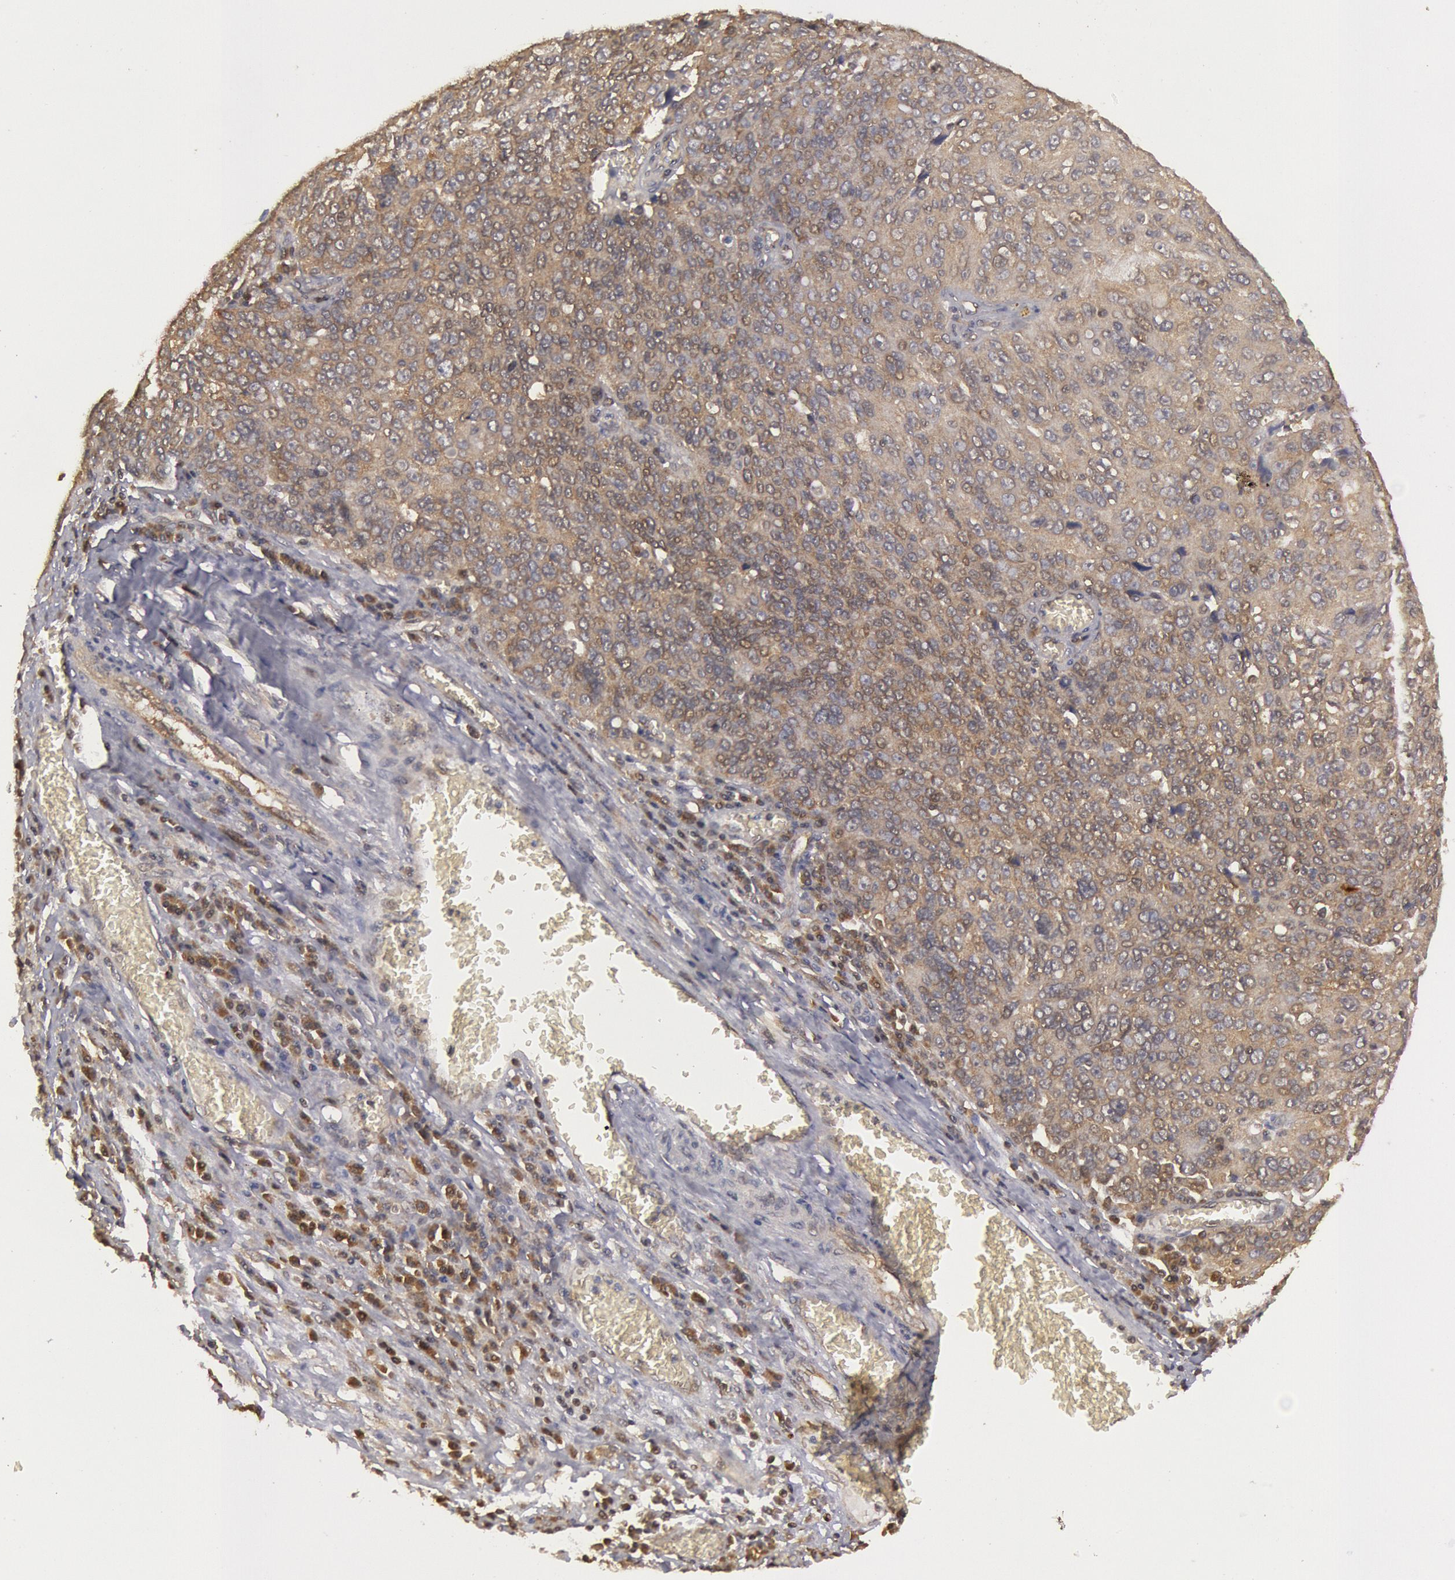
{"staining": {"intensity": "weak", "quantity": ">75%", "location": "cytoplasmic/membranous,nuclear"}, "tissue": "ovarian cancer", "cell_type": "Tumor cells", "image_type": "cancer", "snomed": [{"axis": "morphology", "description": "Carcinoma, endometroid"}, {"axis": "topography", "description": "Ovary"}], "caption": "The image exhibits a brown stain indicating the presence of a protein in the cytoplasmic/membranous and nuclear of tumor cells in ovarian cancer (endometroid carcinoma). Immunohistochemistry (ihc) stains the protein of interest in brown and the nuclei are stained blue.", "gene": "USP14", "patient": {"sex": "female", "age": 75}}